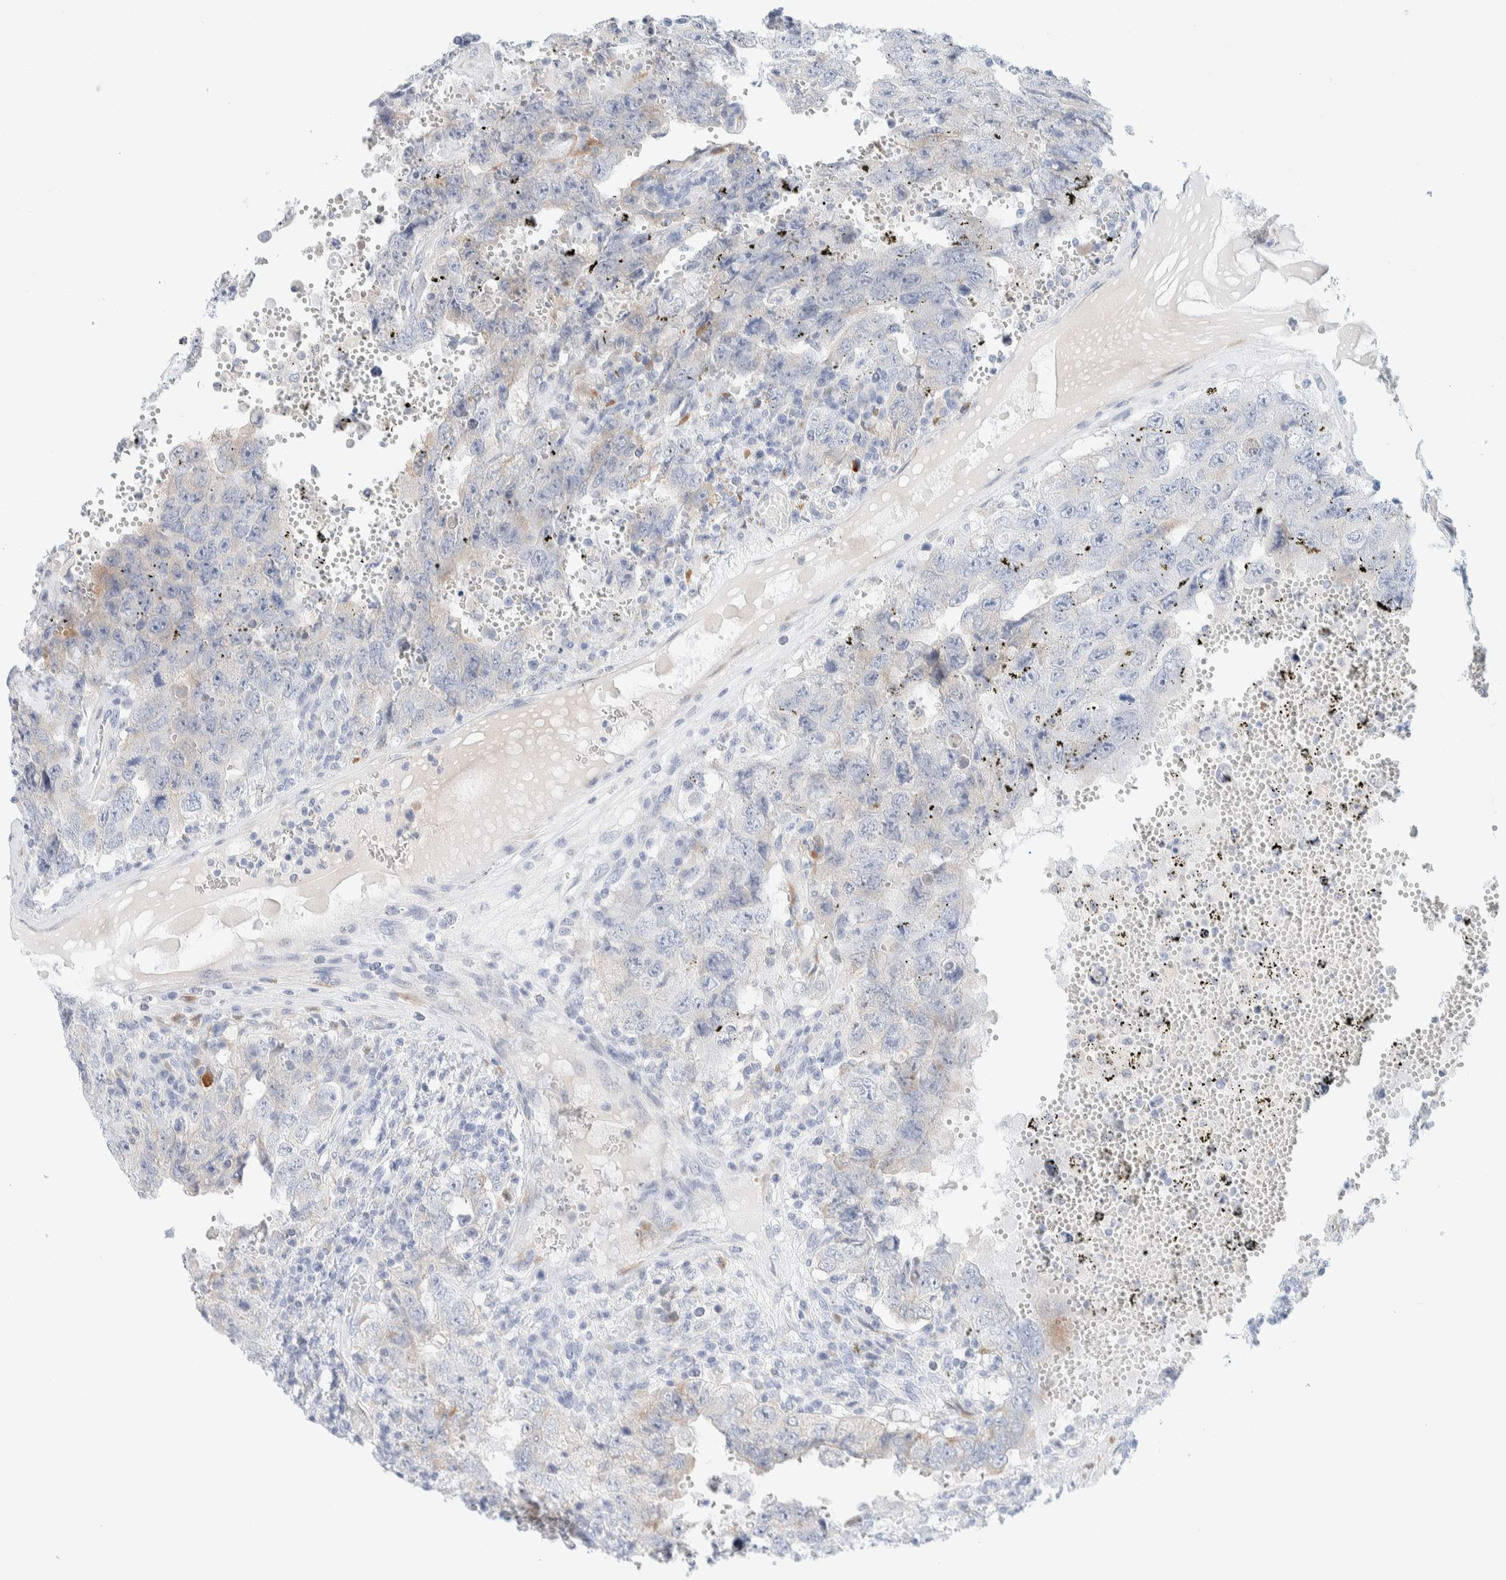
{"staining": {"intensity": "negative", "quantity": "none", "location": "none"}, "tissue": "testis cancer", "cell_type": "Tumor cells", "image_type": "cancer", "snomed": [{"axis": "morphology", "description": "Carcinoma, Embryonal, NOS"}, {"axis": "topography", "description": "Testis"}], "caption": "A photomicrograph of testis cancer stained for a protein reveals no brown staining in tumor cells.", "gene": "ATCAY", "patient": {"sex": "male", "age": 26}}